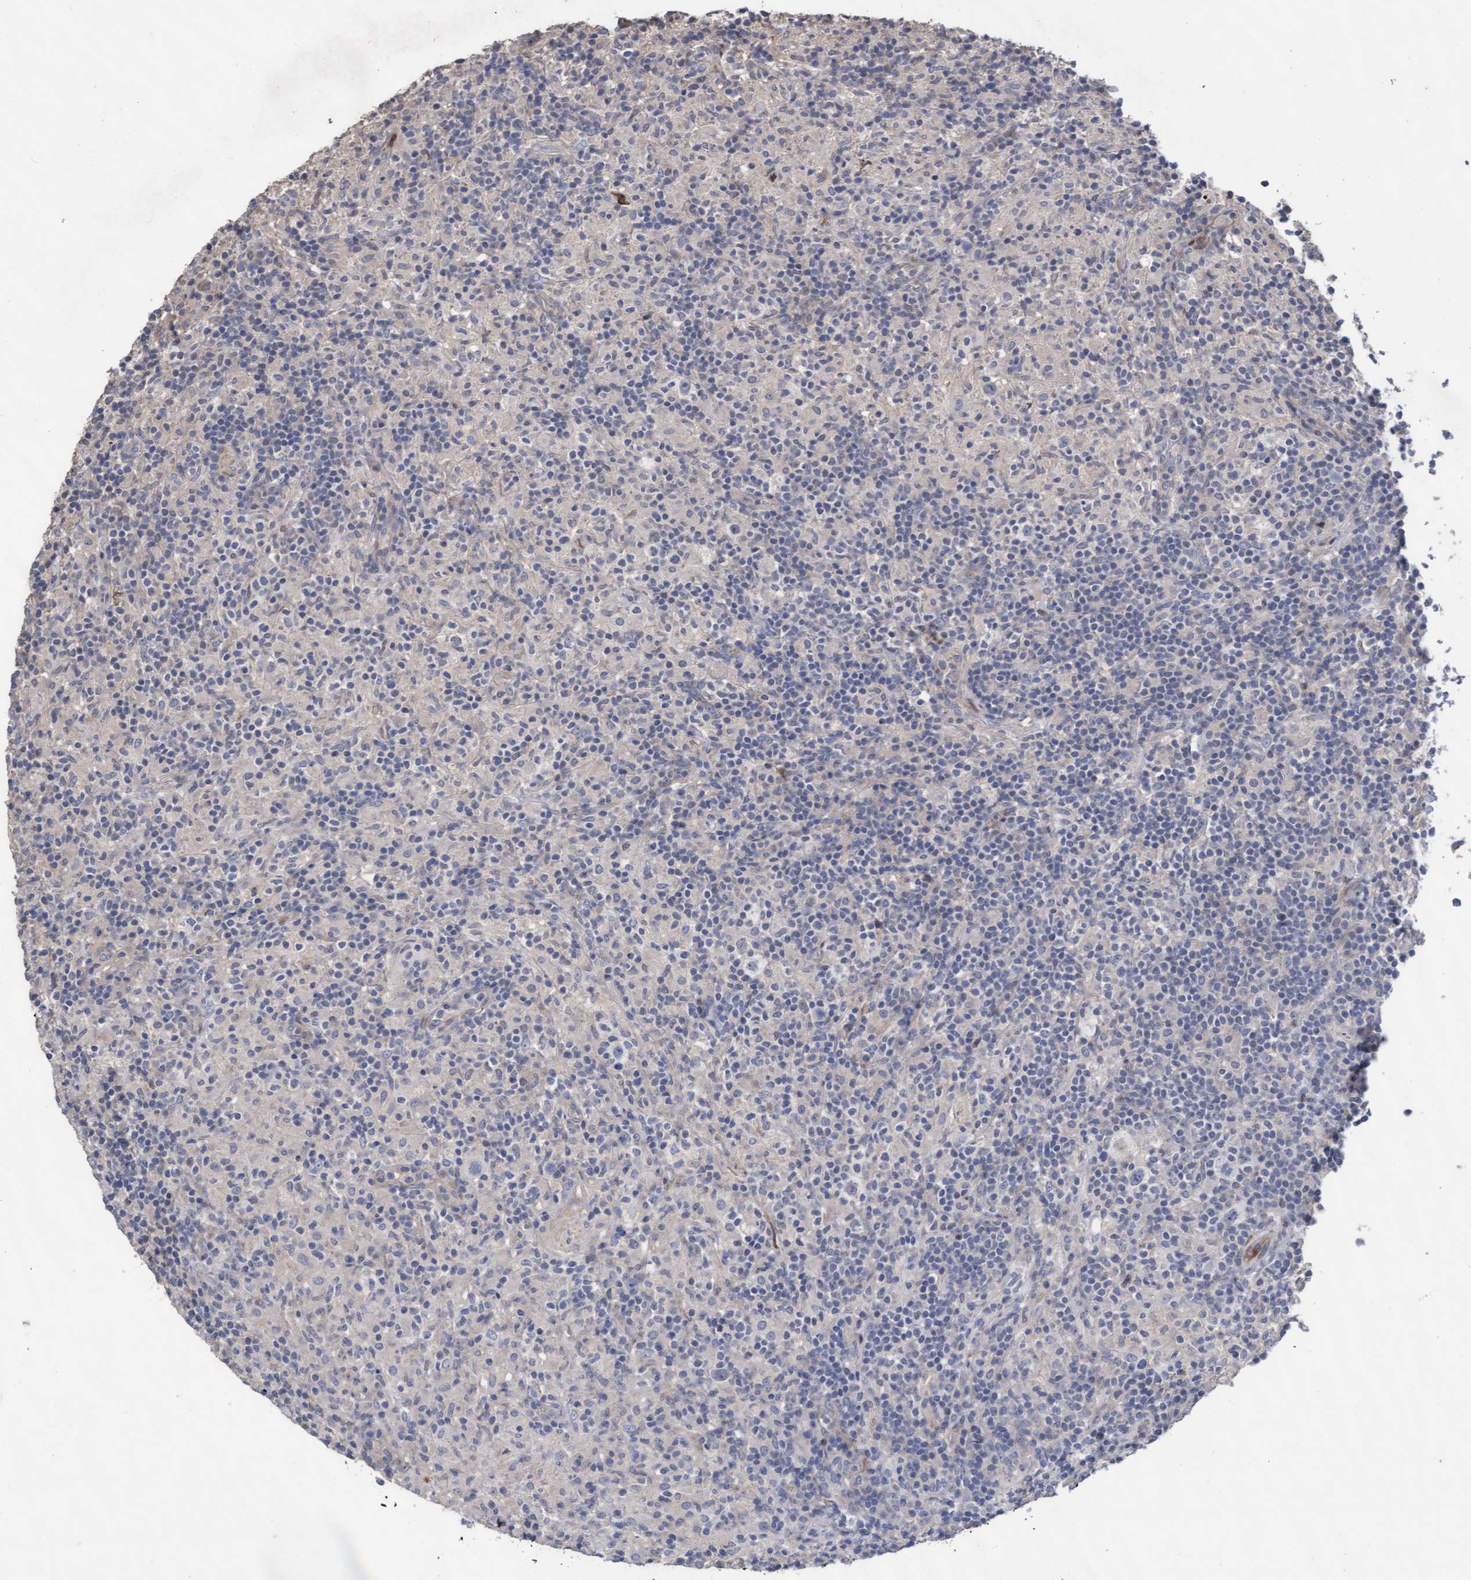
{"staining": {"intensity": "negative", "quantity": "none", "location": "none"}, "tissue": "lymphoma", "cell_type": "Tumor cells", "image_type": "cancer", "snomed": [{"axis": "morphology", "description": "Hodgkin's disease, NOS"}, {"axis": "topography", "description": "Lymph node"}], "caption": "This is an IHC image of lymphoma. There is no staining in tumor cells.", "gene": "KRT24", "patient": {"sex": "male", "age": 70}}